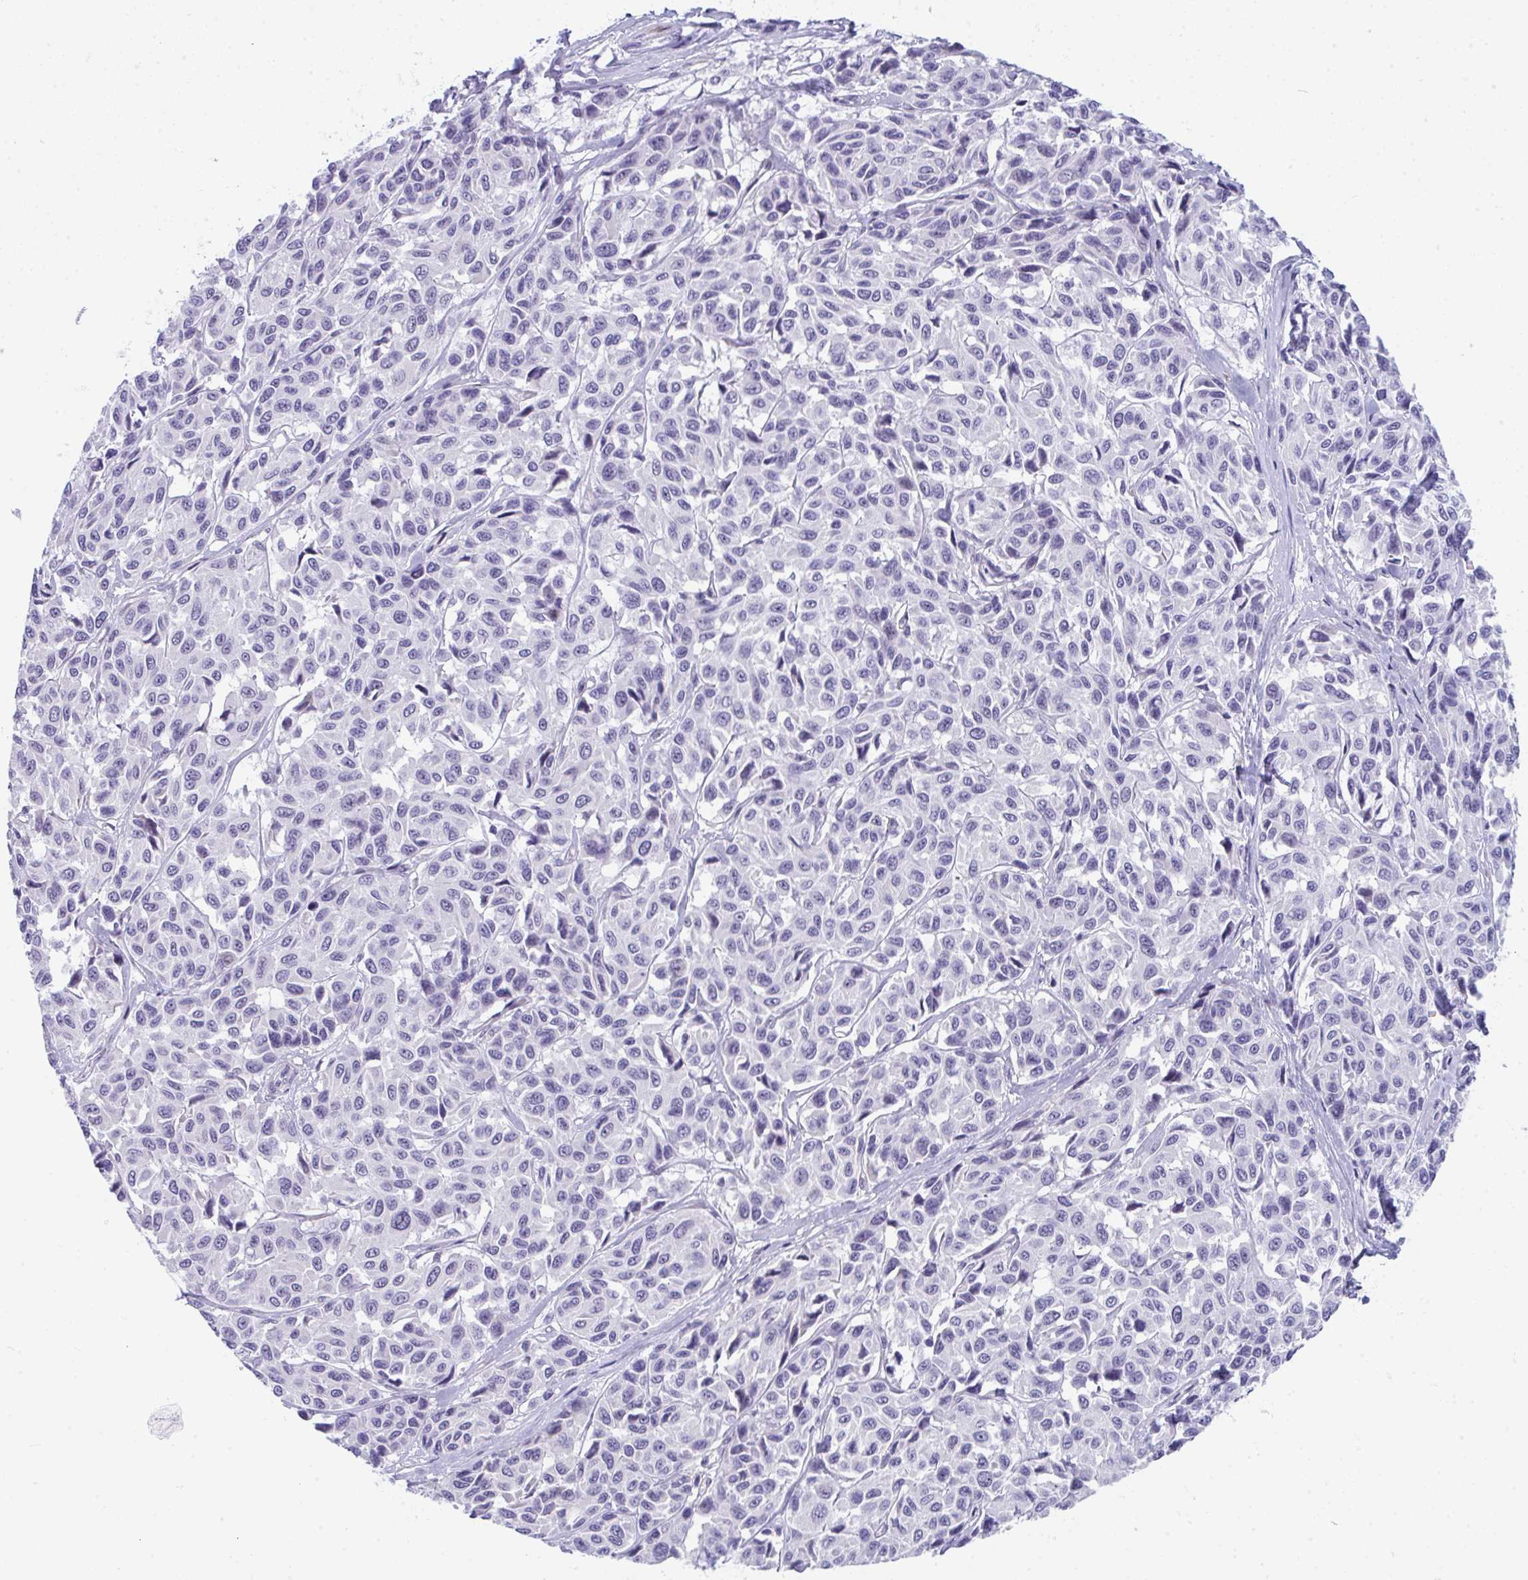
{"staining": {"intensity": "negative", "quantity": "none", "location": "none"}, "tissue": "melanoma", "cell_type": "Tumor cells", "image_type": "cancer", "snomed": [{"axis": "morphology", "description": "Malignant melanoma, NOS"}, {"axis": "topography", "description": "Skin"}], "caption": "The immunohistochemistry (IHC) photomicrograph has no significant expression in tumor cells of melanoma tissue. (Immunohistochemistry, brightfield microscopy, high magnification).", "gene": "CDK13", "patient": {"sex": "female", "age": 66}}